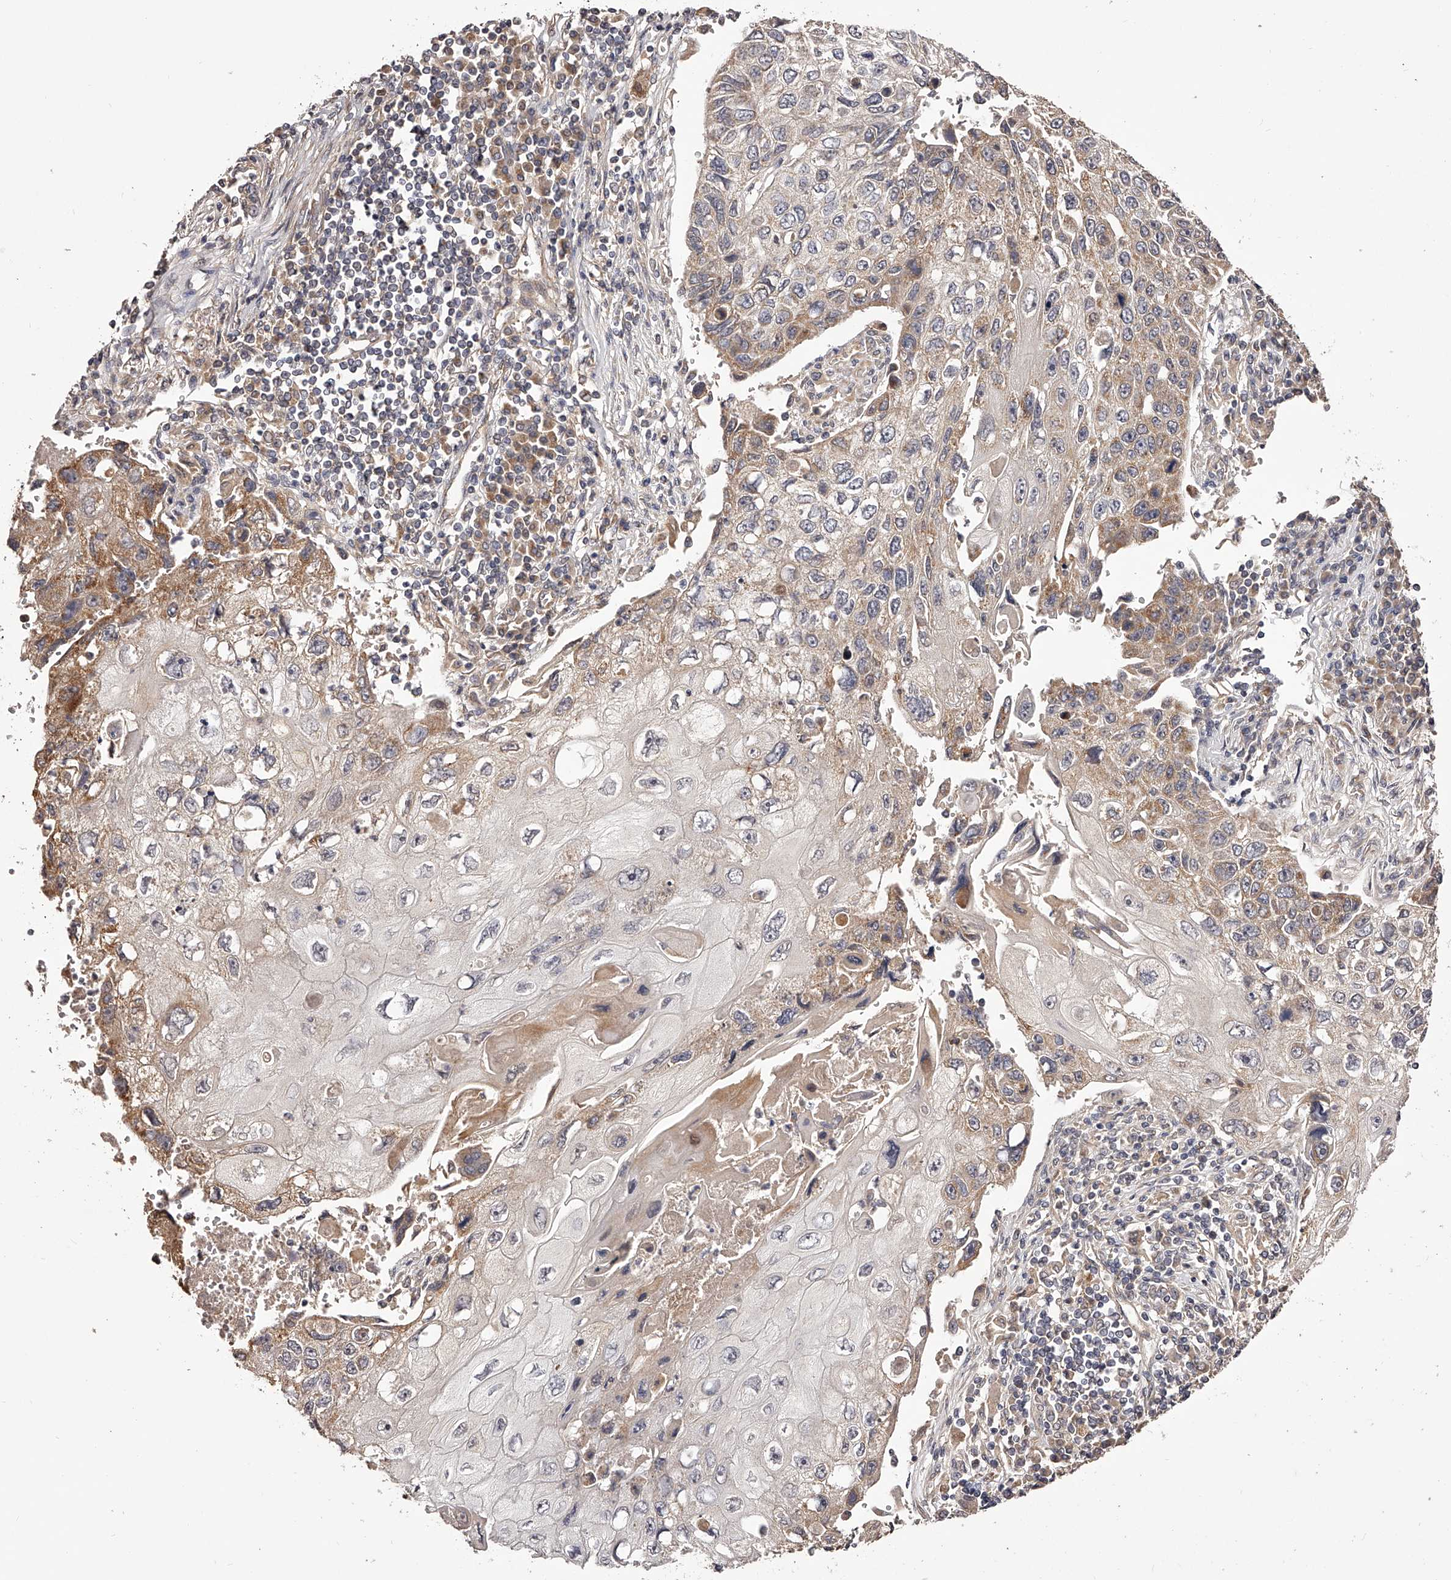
{"staining": {"intensity": "moderate", "quantity": ">75%", "location": "cytoplasmic/membranous"}, "tissue": "lung cancer", "cell_type": "Tumor cells", "image_type": "cancer", "snomed": [{"axis": "morphology", "description": "Squamous cell carcinoma, NOS"}, {"axis": "topography", "description": "Lung"}], "caption": "Lung cancer stained for a protein shows moderate cytoplasmic/membranous positivity in tumor cells. (Brightfield microscopy of DAB IHC at high magnification).", "gene": "ODF2L", "patient": {"sex": "male", "age": 61}}